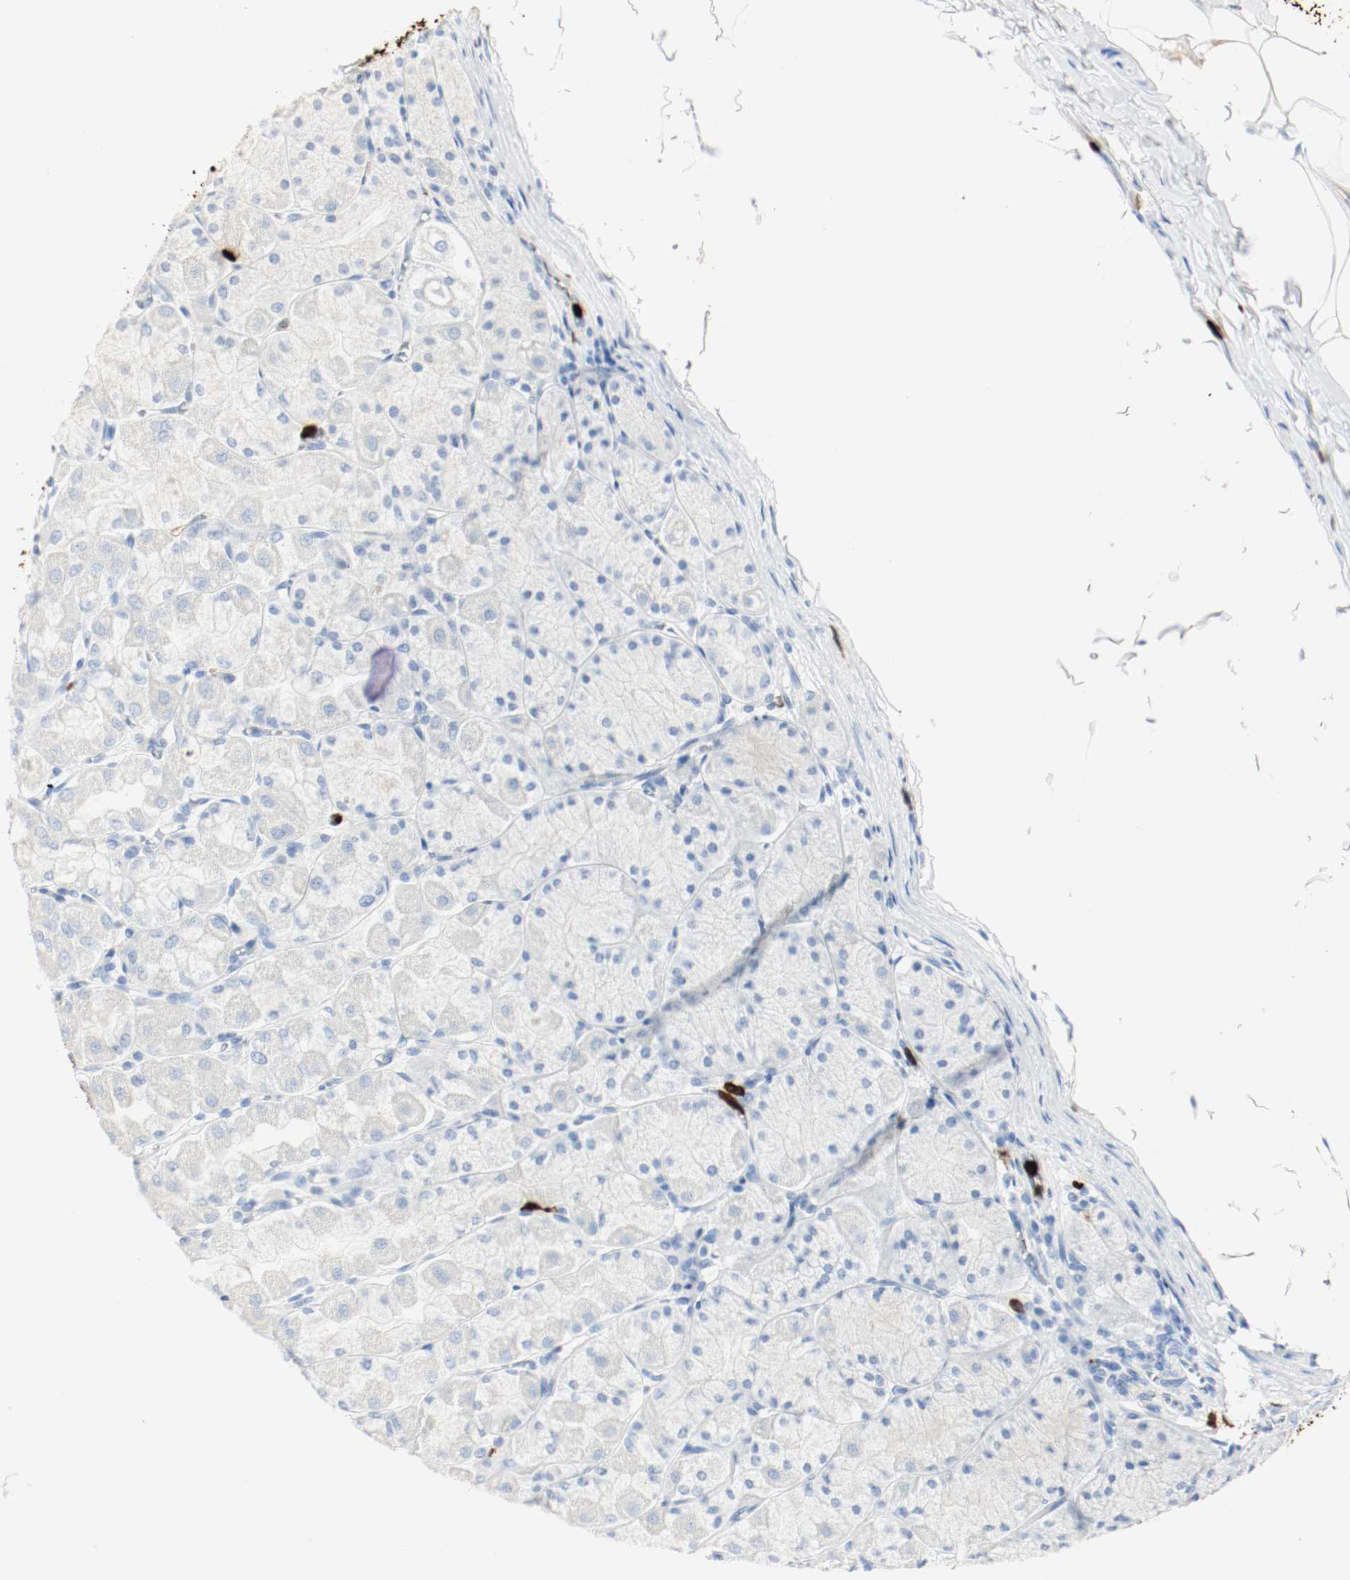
{"staining": {"intensity": "negative", "quantity": "none", "location": "none"}, "tissue": "stomach", "cell_type": "Glandular cells", "image_type": "normal", "snomed": [{"axis": "morphology", "description": "Normal tissue, NOS"}, {"axis": "topography", "description": "Stomach, upper"}], "caption": "IHC histopathology image of normal stomach stained for a protein (brown), which reveals no staining in glandular cells.", "gene": "S100A9", "patient": {"sex": "female", "age": 56}}